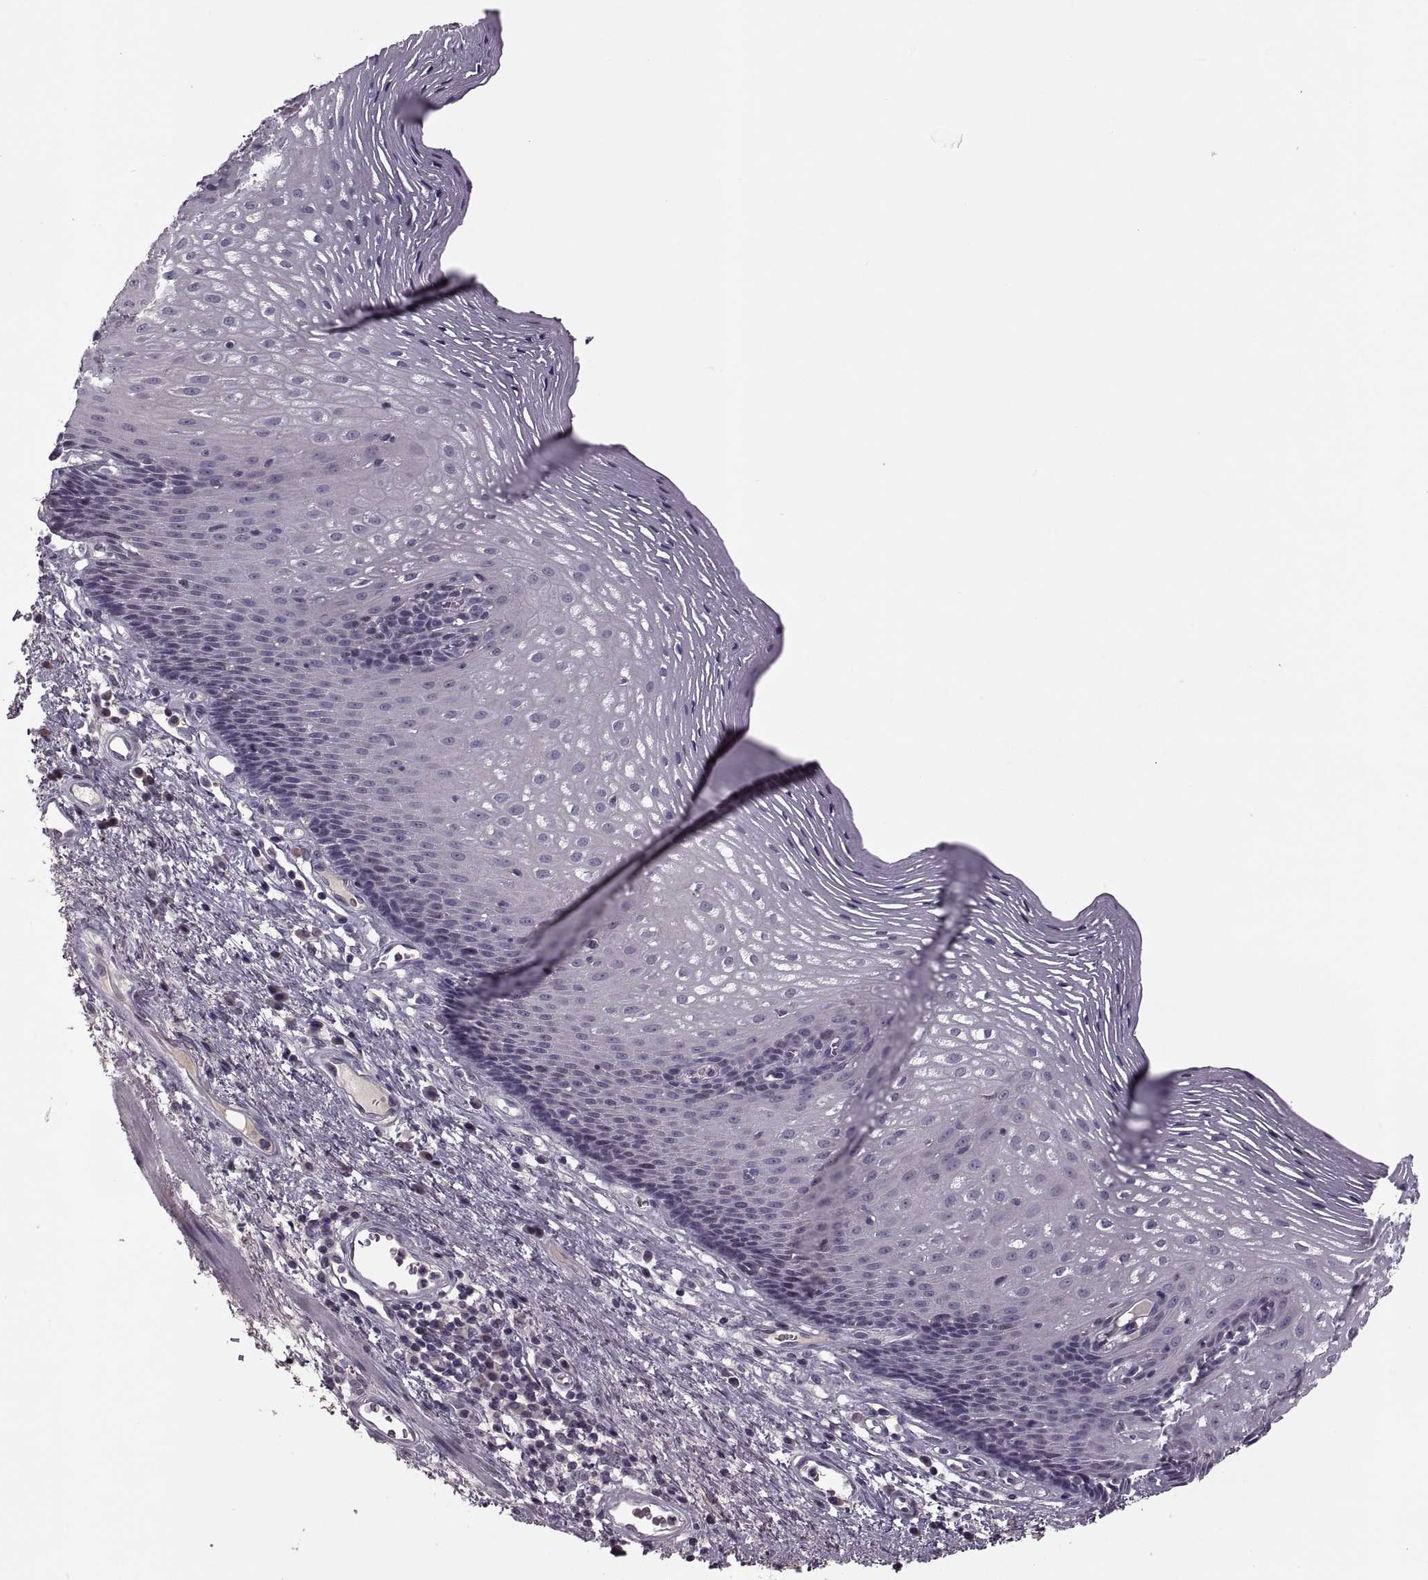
{"staining": {"intensity": "negative", "quantity": "none", "location": "none"}, "tissue": "esophagus", "cell_type": "Squamous epithelial cells", "image_type": "normal", "snomed": [{"axis": "morphology", "description": "Normal tissue, NOS"}, {"axis": "topography", "description": "Esophagus"}], "caption": "Immunohistochemical staining of benign esophagus reveals no significant positivity in squamous epithelial cells. Brightfield microscopy of immunohistochemistry stained with DAB (3,3'-diaminobenzidine) (brown) and hematoxylin (blue), captured at high magnification.", "gene": "CACNA1F", "patient": {"sex": "male", "age": 76}}